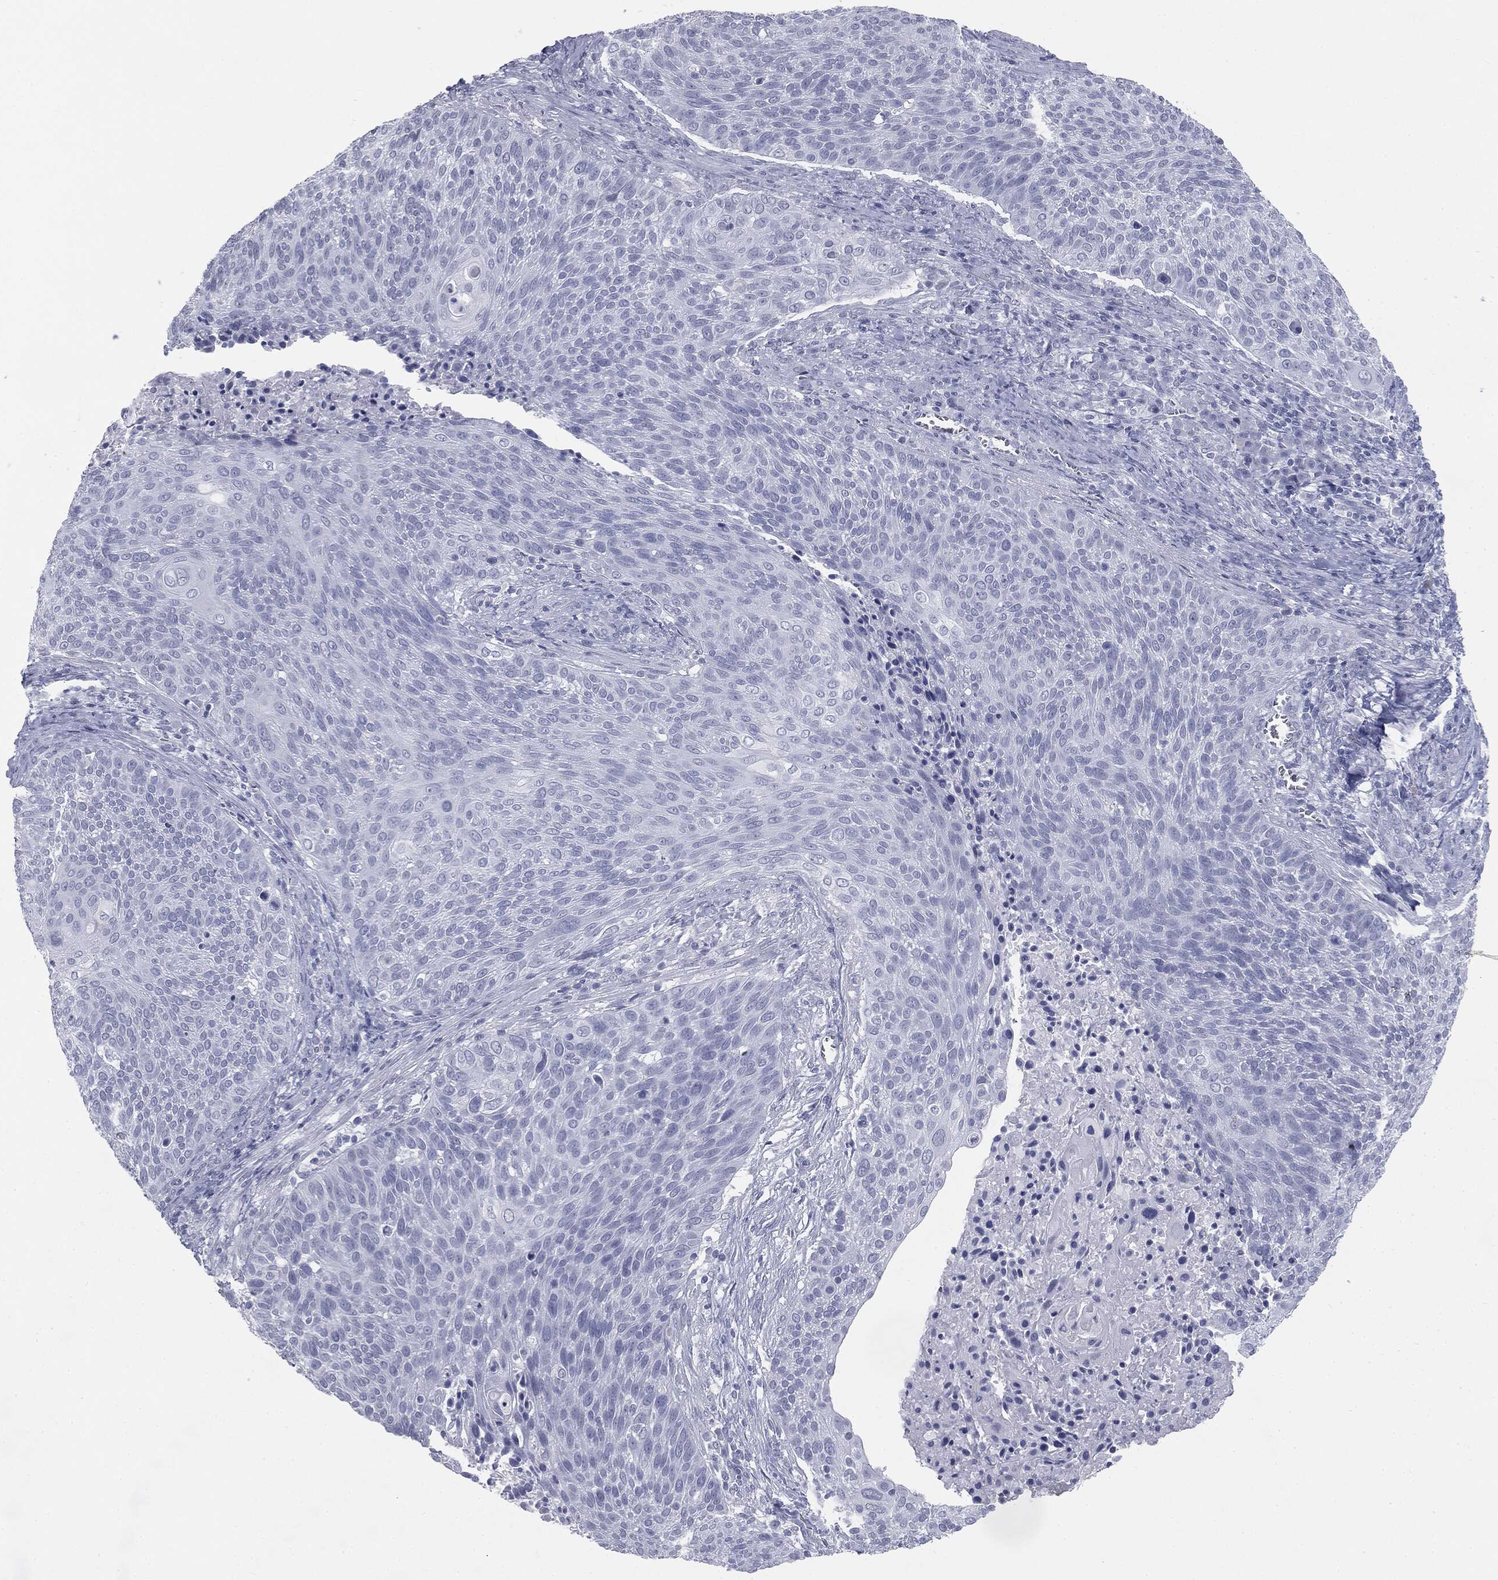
{"staining": {"intensity": "negative", "quantity": "none", "location": "none"}, "tissue": "cervical cancer", "cell_type": "Tumor cells", "image_type": "cancer", "snomed": [{"axis": "morphology", "description": "Squamous cell carcinoma, NOS"}, {"axis": "topography", "description": "Cervix"}], "caption": "The photomicrograph reveals no staining of tumor cells in cervical squamous cell carcinoma. (DAB IHC with hematoxylin counter stain).", "gene": "TPO", "patient": {"sex": "female", "age": 31}}